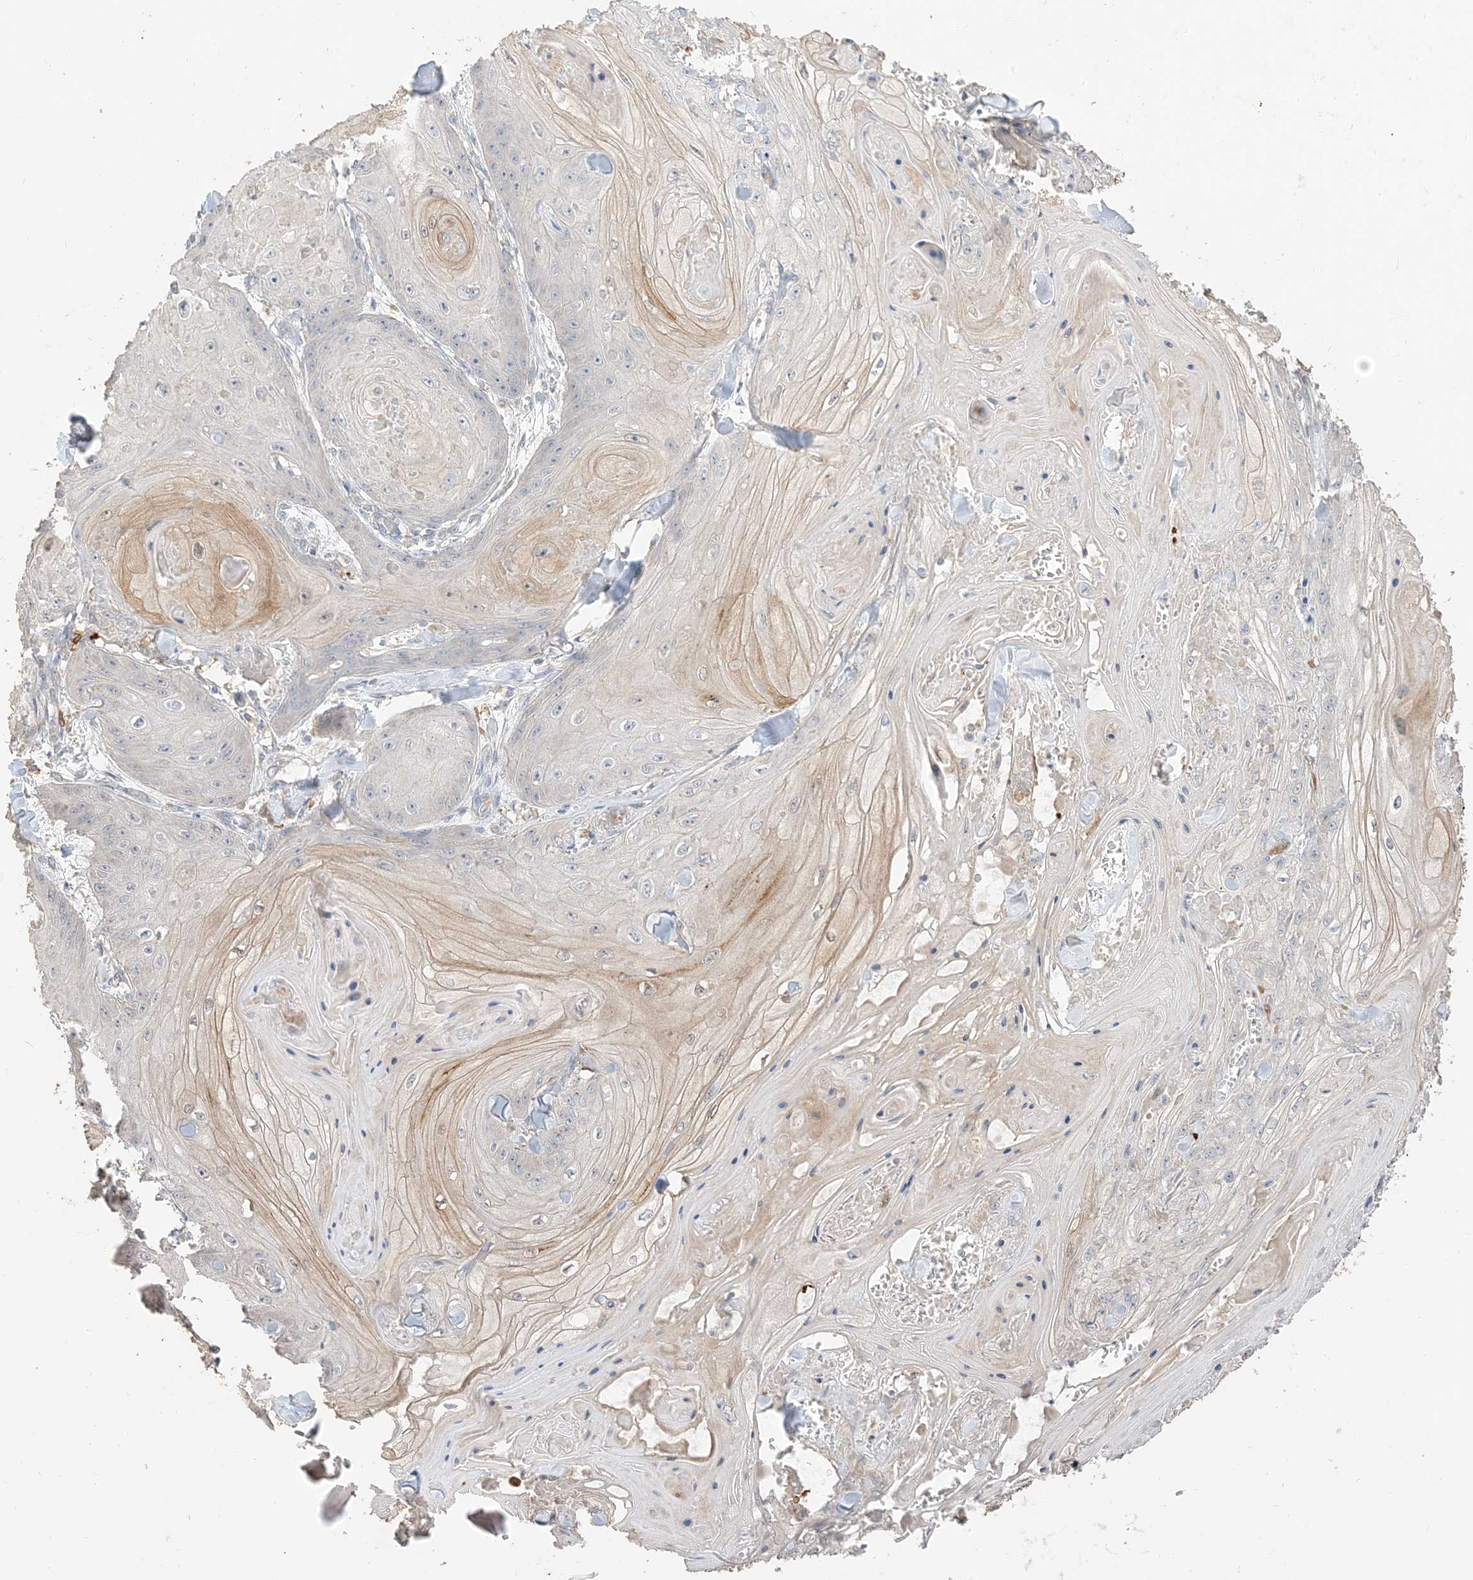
{"staining": {"intensity": "weak", "quantity": "<25%", "location": "cytoplasmic/membranous"}, "tissue": "skin cancer", "cell_type": "Tumor cells", "image_type": "cancer", "snomed": [{"axis": "morphology", "description": "Squamous cell carcinoma, NOS"}, {"axis": "topography", "description": "Skin"}], "caption": "A micrograph of skin cancer stained for a protein shows no brown staining in tumor cells.", "gene": "RNF175", "patient": {"sex": "male", "age": 74}}